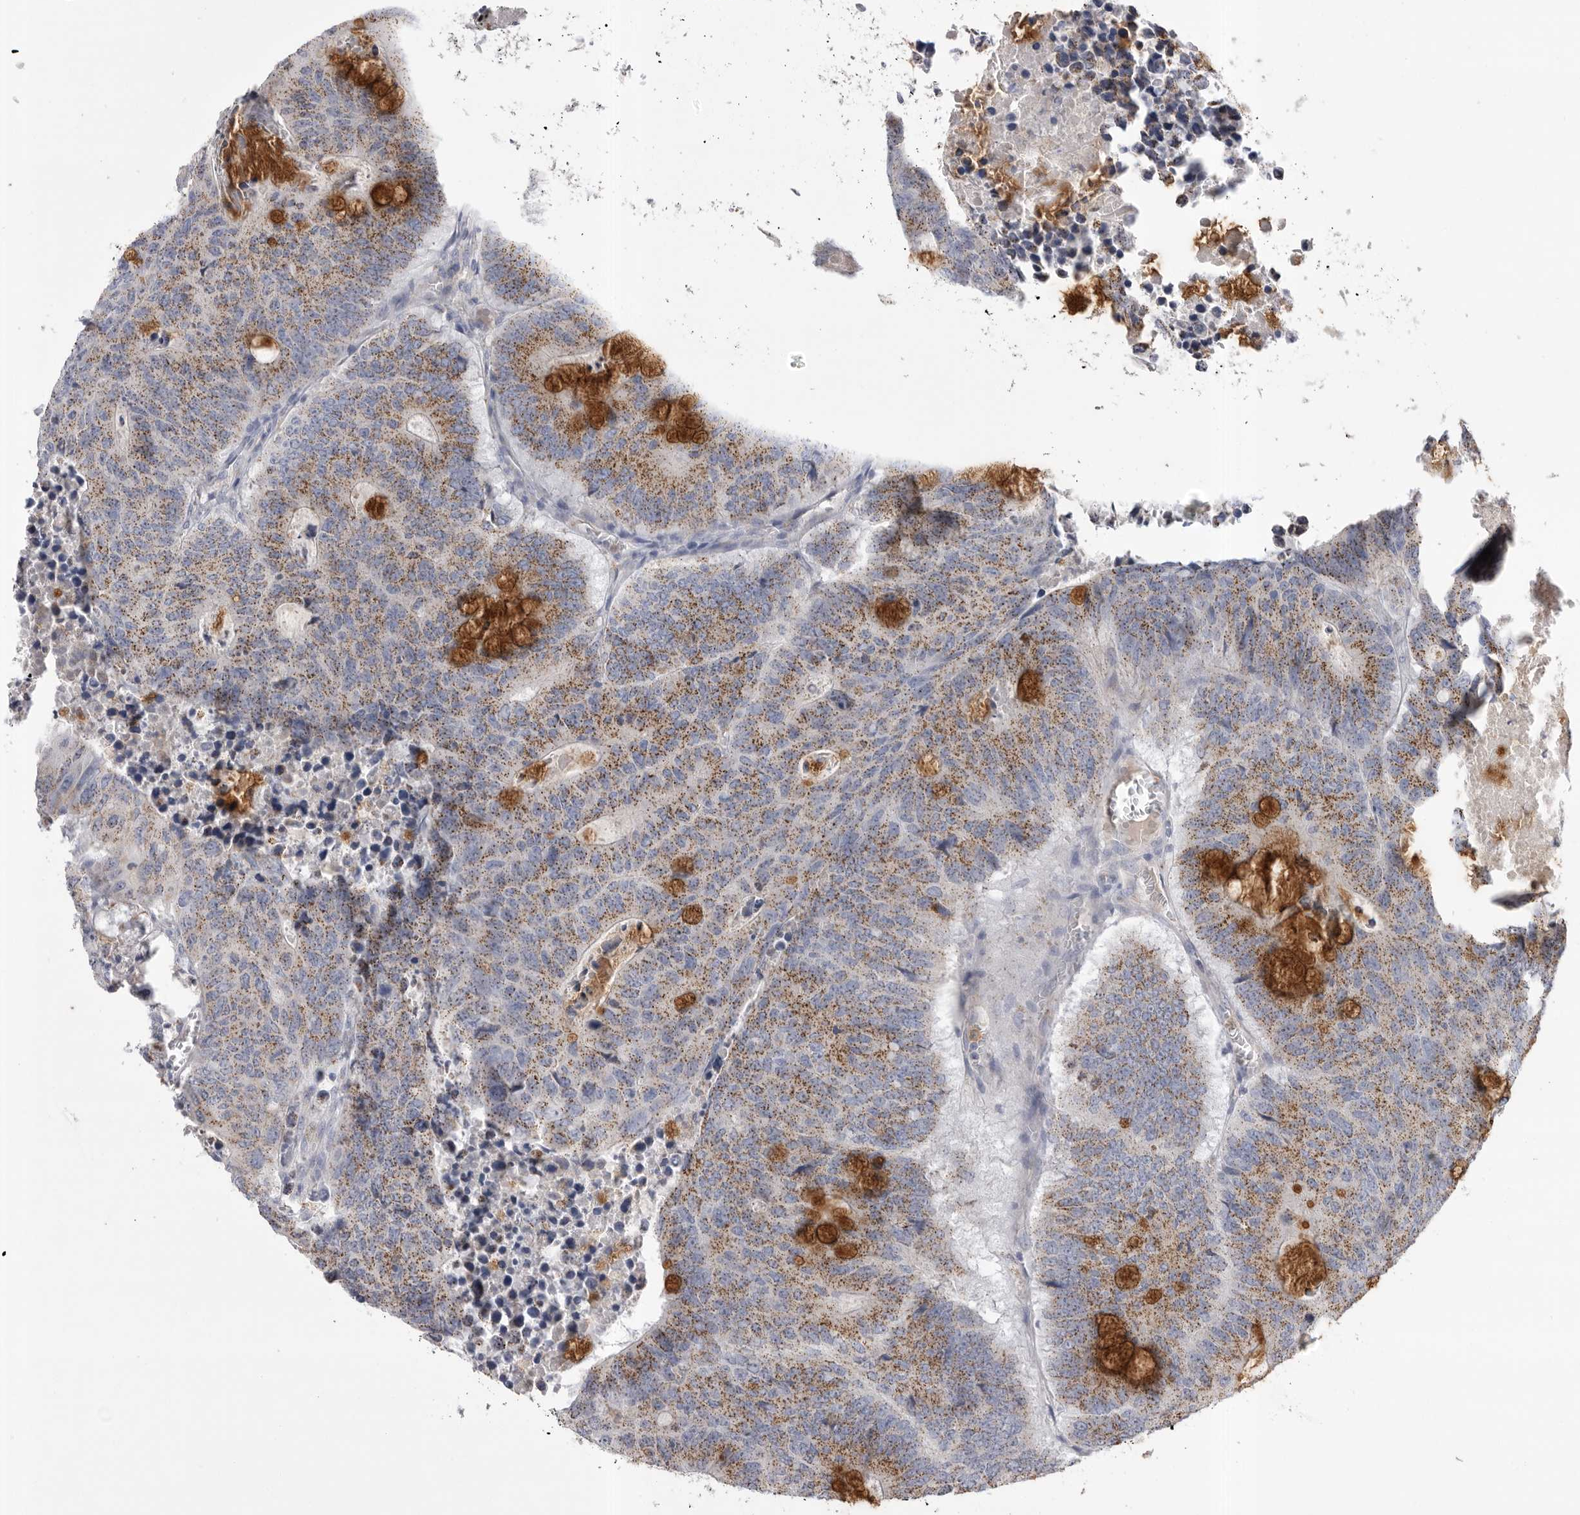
{"staining": {"intensity": "moderate", "quantity": ">75%", "location": "cytoplasmic/membranous"}, "tissue": "colorectal cancer", "cell_type": "Tumor cells", "image_type": "cancer", "snomed": [{"axis": "morphology", "description": "Adenocarcinoma, NOS"}, {"axis": "topography", "description": "Colon"}], "caption": "IHC of adenocarcinoma (colorectal) demonstrates medium levels of moderate cytoplasmic/membranous expression in about >75% of tumor cells. (DAB (3,3'-diaminobenzidine) = brown stain, brightfield microscopy at high magnification).", "gene": "CCDC126", "patient": {"sex": "male", "age": 87}}